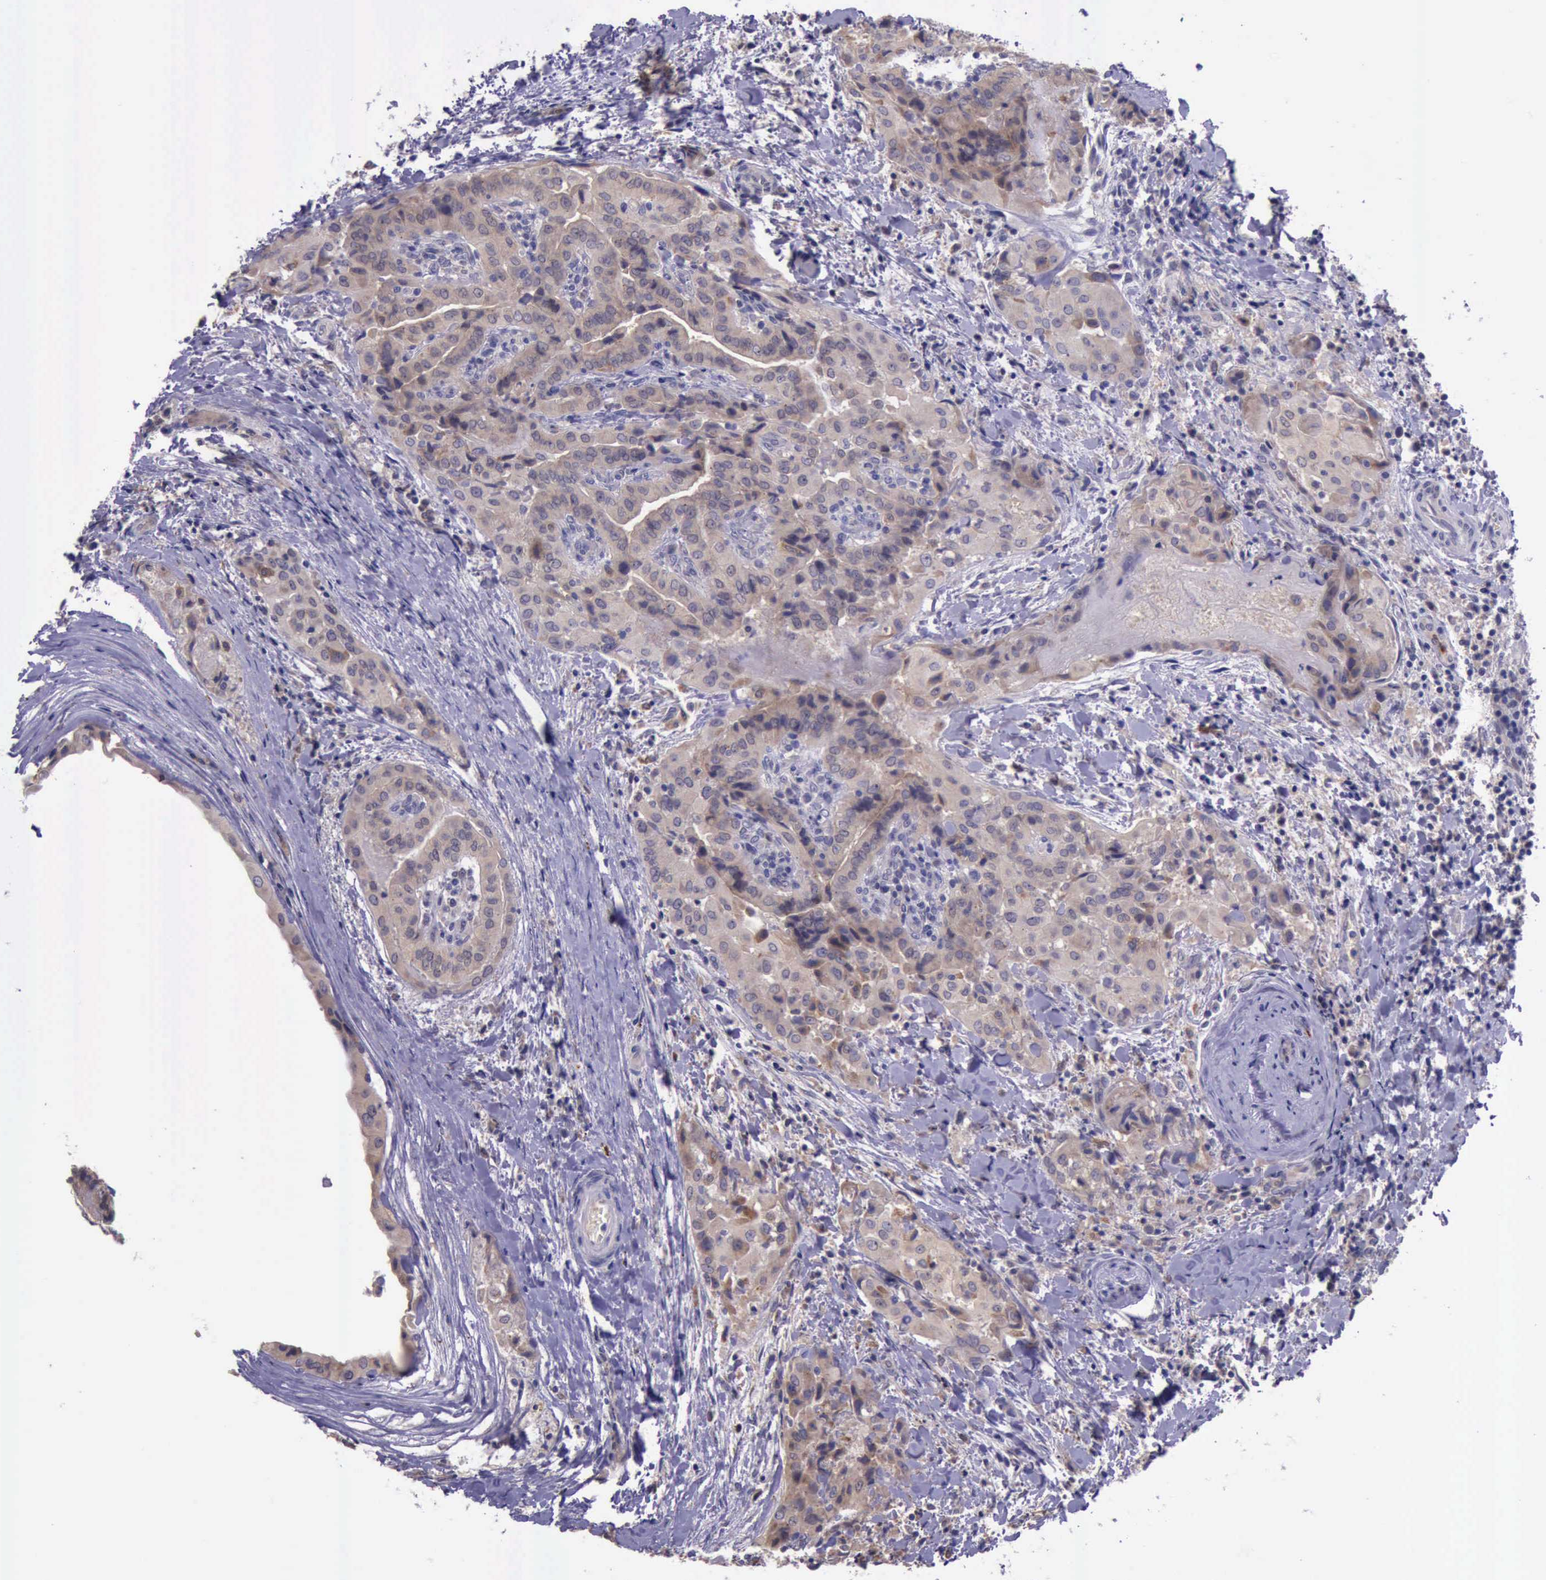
{"staining": {"intensity": "weak", "quantity": ">75%", "location": "cytoplasmic/membranous"}, "tissue": "thyroid cancer", "cell_type": "Tumor cells", "image_type": "cancer", "snomed": [{"axis": "morphology", "description": "Papillary adenocarcinoma, NOS"}, {"axis": "topography", "description": "Thyroid gland"}], "caption": "Tumor cells display low levels of weak cytoplasmic/membranous expression in approximately >75% of cells in thyroid papillary adenocarcinoma. Nuclei are stained in blue.", "gene": "PLEK2", "patient": {"sex": "female", "age": 71}}